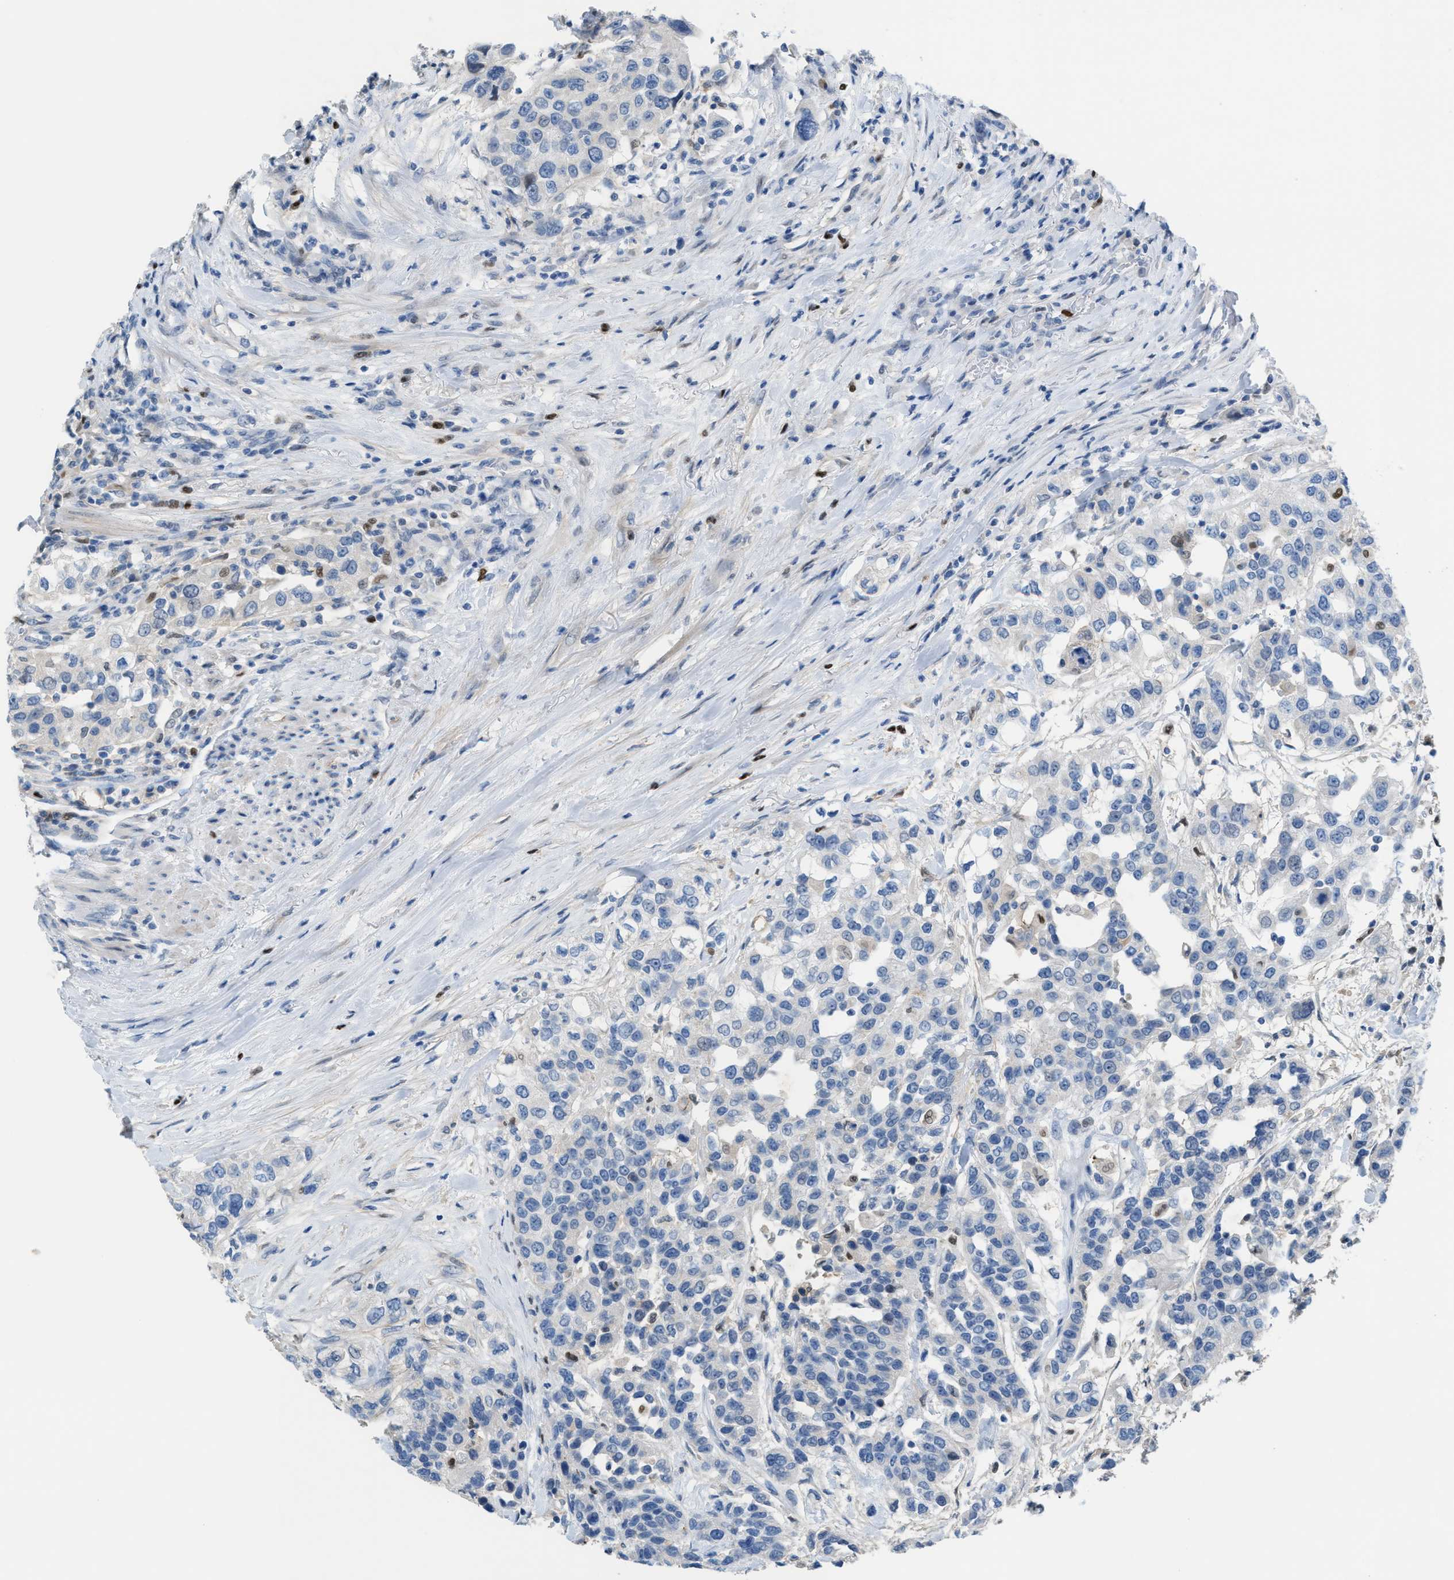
{"staining": {"intensity": "negative", "quantity": "none", "location": "none"}, "tissue": "urothelial cancer", "cell_type": "Tumor cells", "image_type": "cancer", "snomed": [{"axis": "morphology", "description": "Urothelial carcinoma, High grade"}, {"axis": "topography", "description": "Urinary bladder"}], "caption": "High-grade urothelial carcinoma stained for a protein using IHC demonstrates no staining tumor cells.", "gene": "PPM1D", "patient": {"sex": "female", "age": 80}}